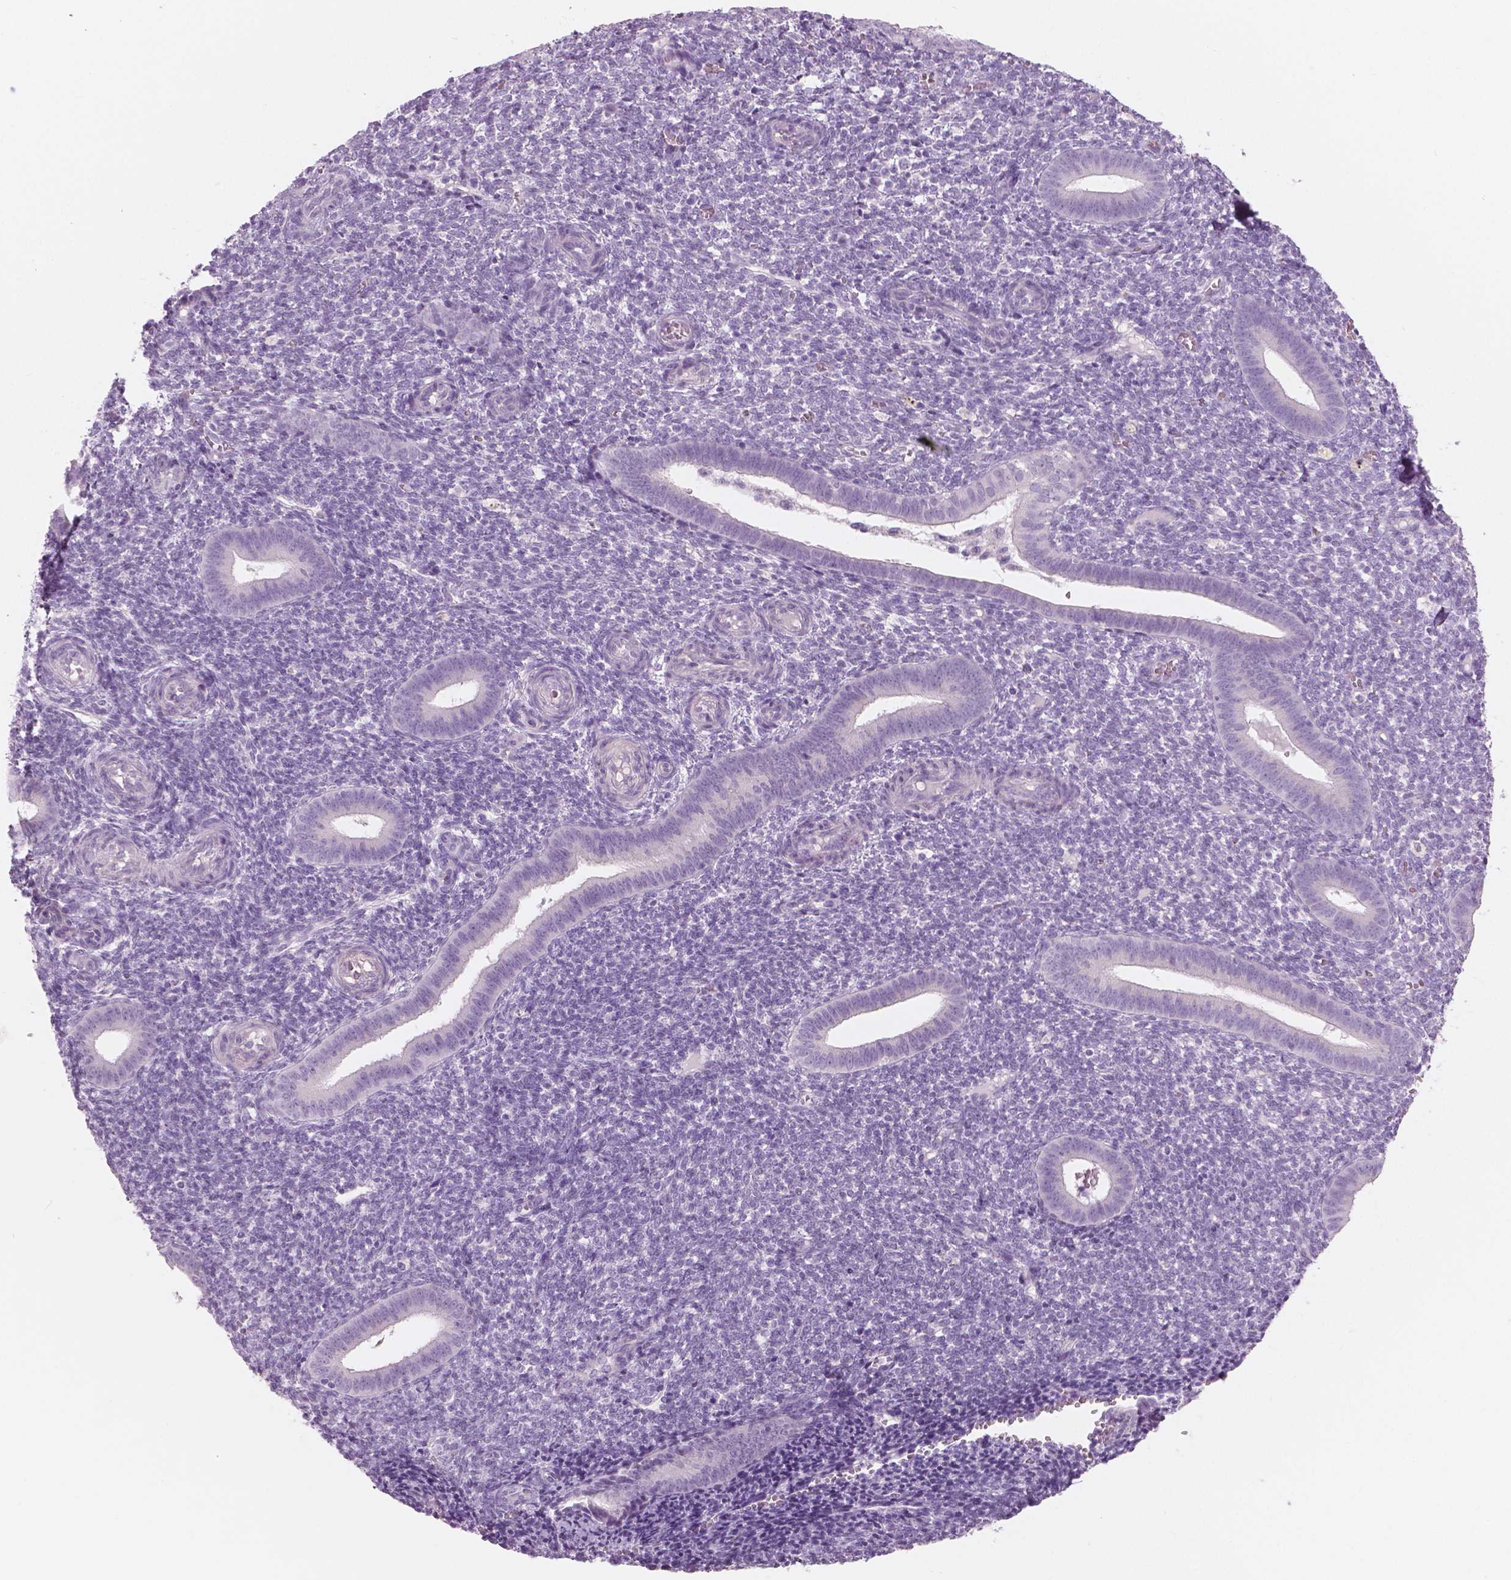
{"staining": {"intensity": "negative", "quantity": "none", "location": "none"}, "tissue": "endometrium", "cell_type": "Cells in endometrial stroma", "image_type": "normal", "snomed": [{"axis": "morphology", "description": "Normal tissue, NOS"}, {"axis": "topography", "description": "Endometrium"}], "caption": "Photomicrograph shows no significant protein staining in cells in endometrial stroma of normal endometrium. The staining is performed using DAB brown chromogen with nuclei counter-stained in using hematoxylin.", "gene": "A4GNT", "patient": {"sex": "female", "age": 25}}